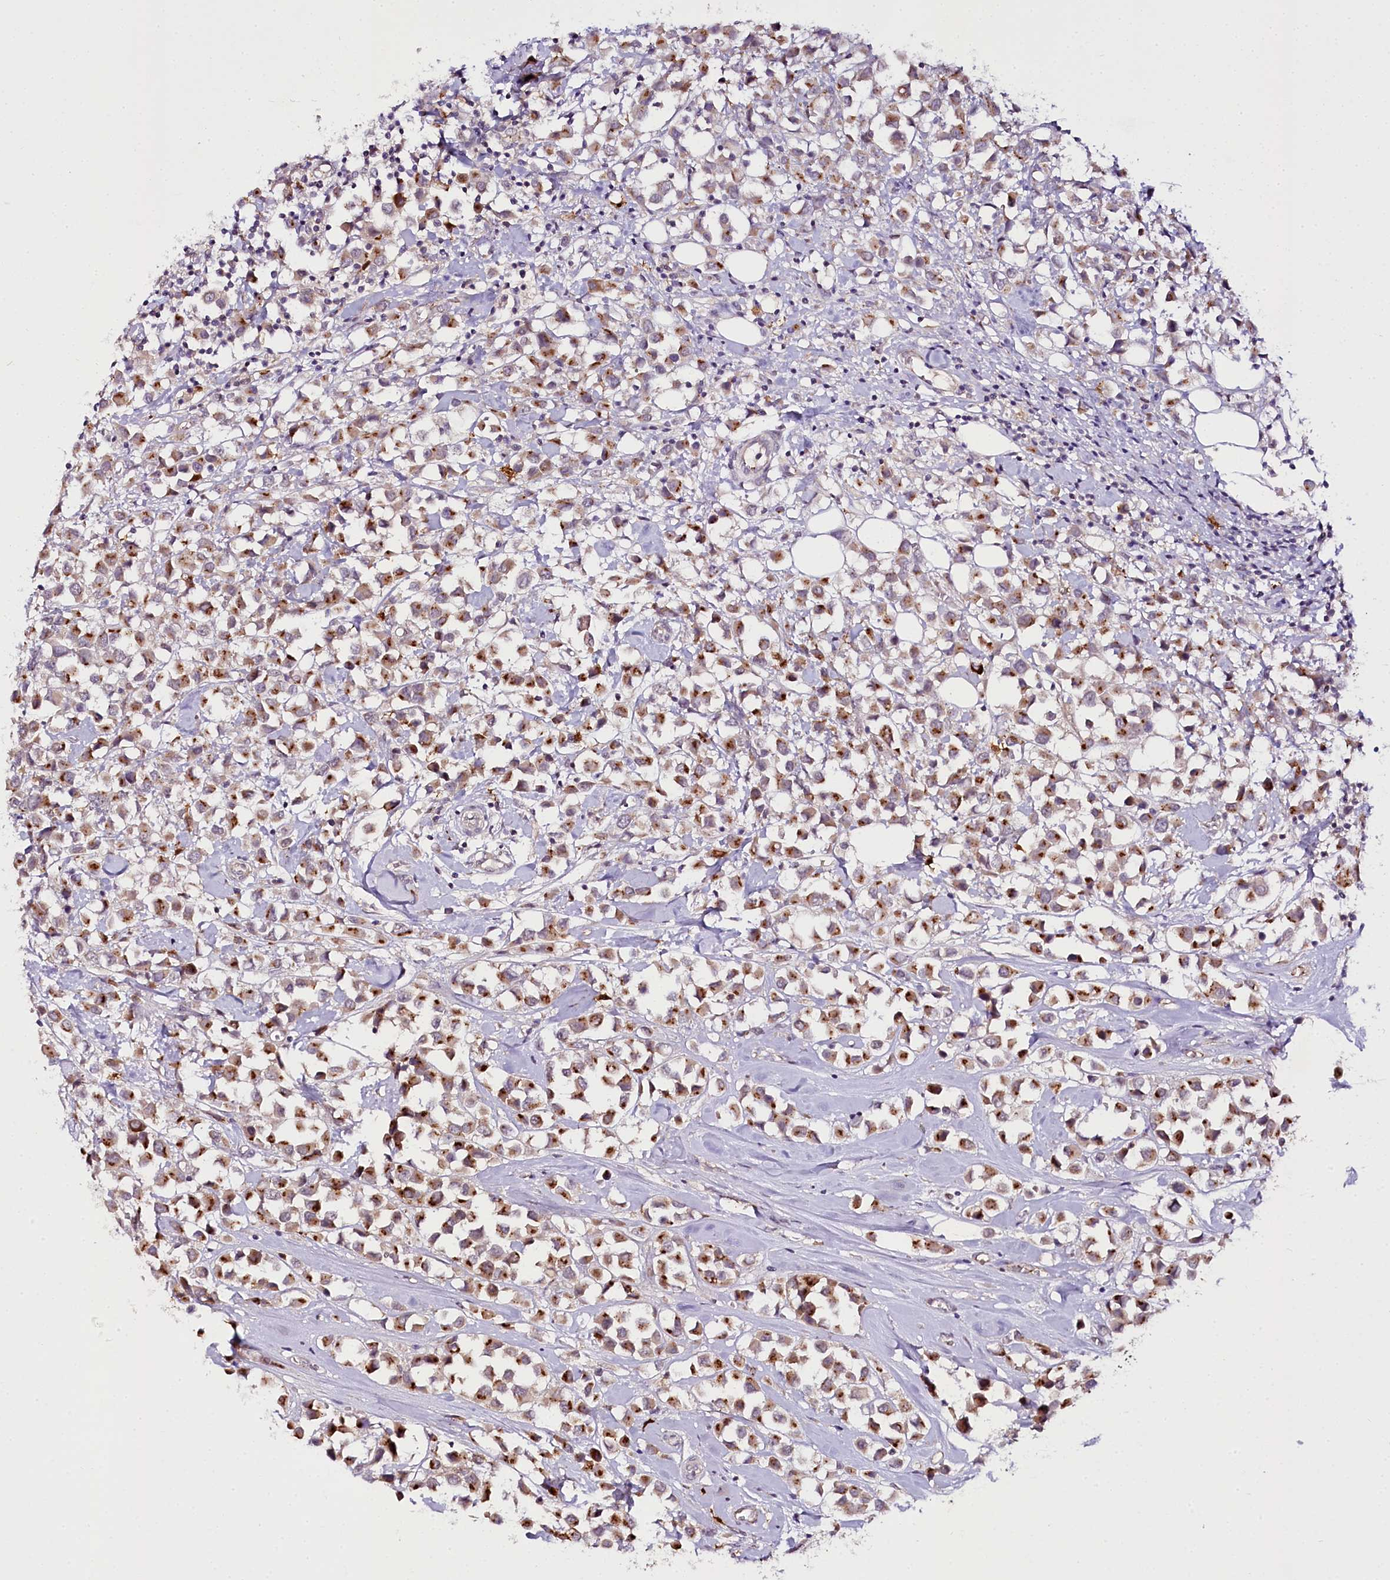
{"staining": {"intensity": "moderate", "quantity": ">75%", "location": "cytoplasmic/membranous"}, "tissue": "breast cancer", "cell_type": "Tumor cells", "image_type": "cancer", "snomed": [{"axis": "morphology", "description": "Duct carcinoma"}, {"axis": "topography", "description": "Breast"}], "caption": "Immunohistochemical staining of human breast intraductal carcinoma demonstrates medium levels of moderate cytoplasmic/membranous positivity in approximately >75% of tumor cells. The staining is performed using DAB brown chromogen to label protein expression. The nuclei are counter-stained blue using hematoxylin.", "gene": "VWA5A", "patient": {"sex": "female", "age": 61}}